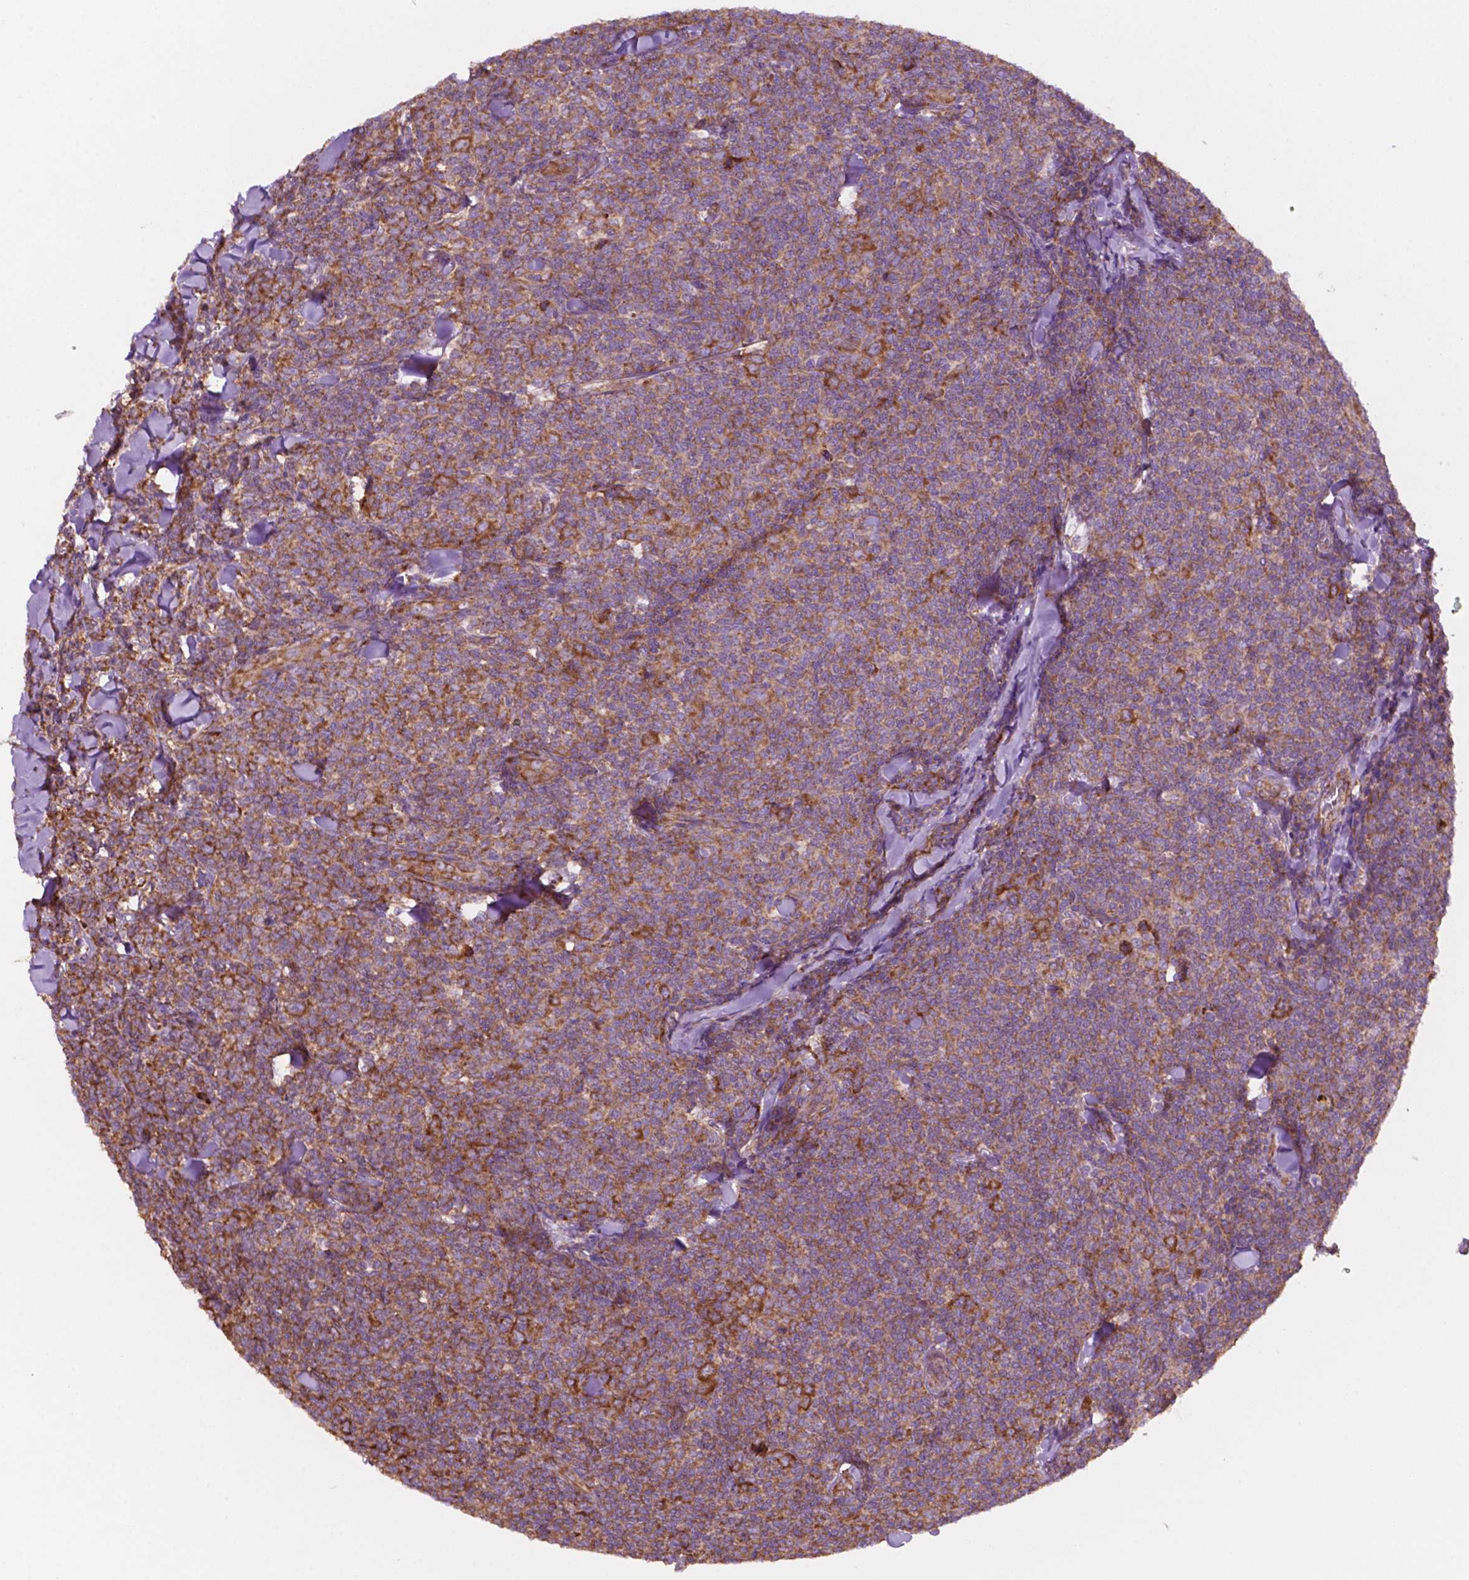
{"staining": {"intensity": "moderate", "quantity": "25%-75%", "location": "cytoplasmic/membranous"}, "tissue": "lymphoma", "cell_type": "Tumor cells", "image_type": "cancer", "snomed": [{"axis": "morphology", "description": "Malignant lymphoma, non-Hodgkin's type, Low grade"}, {"axis": "topography", "description": "Lymph node"}], "caption": "IHC (DAB (3,3'-diaminobenzidine)) staining of lymphoma exhibits moderate cytoplasmic/membranous protein staining in approximately 25%-75% of tumor cells.", "gene": "RPL29", "patient": {"sex": "female", "age": 56}}